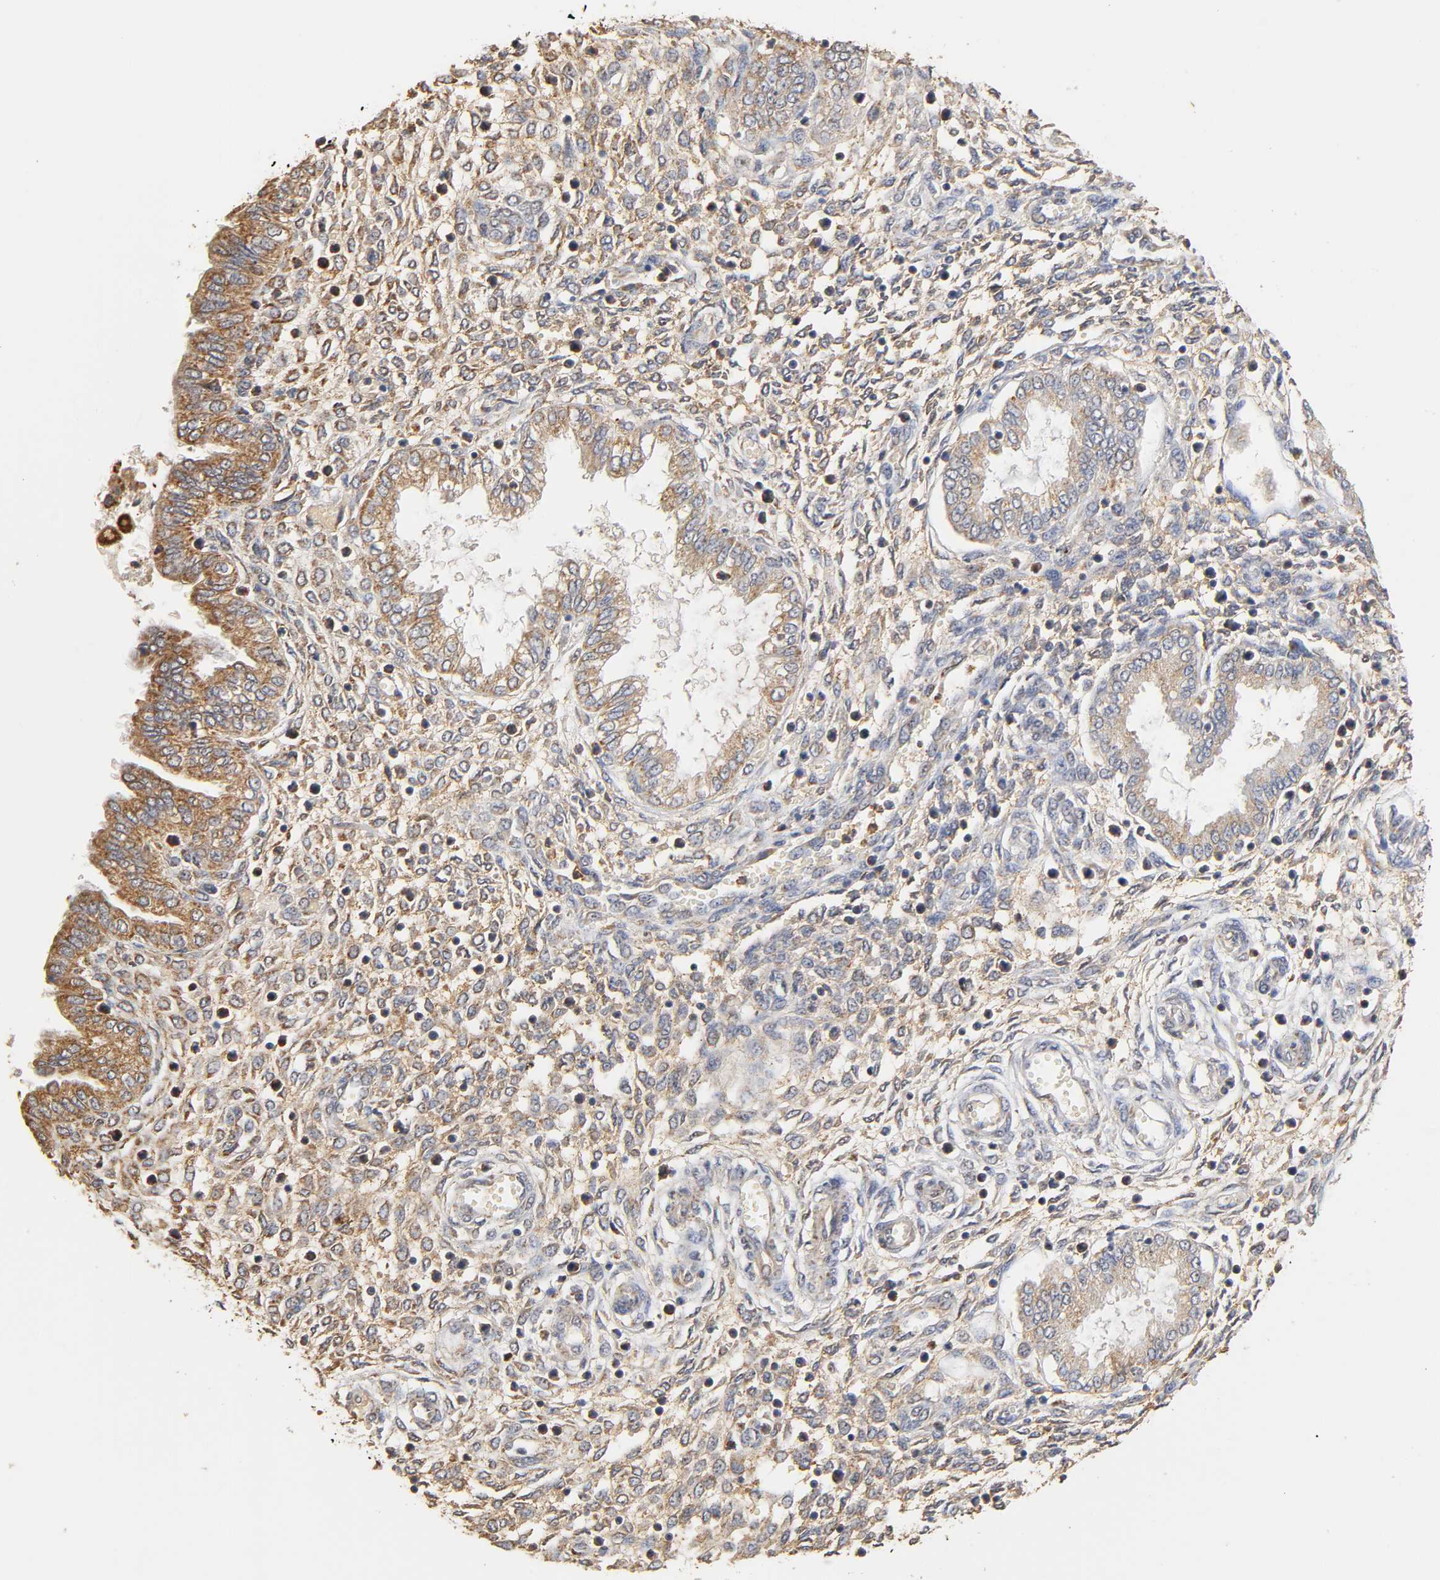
{"staining": {"intensity": "weak", "quantity": "25%-75%", "location": "cytoplasmic/membranous"}, "tissue": "endometrium", "cell_type": "Cells in endometrial stroma", "image_type": "normal", "snomed": [{"axis": "morphology", "description": "Normal tissue, NOS"}, {"axis": "topography", "description": "Endometrium"}], "caption": "The image exhibits staining of normal endometrium, revealing weak cytoplasmic/membranous protein expression (brown color) within cells in endometrial stroma. The protein of interest is shown in brown color, while the nuclei are stained blue.", "gene": "PKN1", "patient": {"sex": "female", "age": 33}}